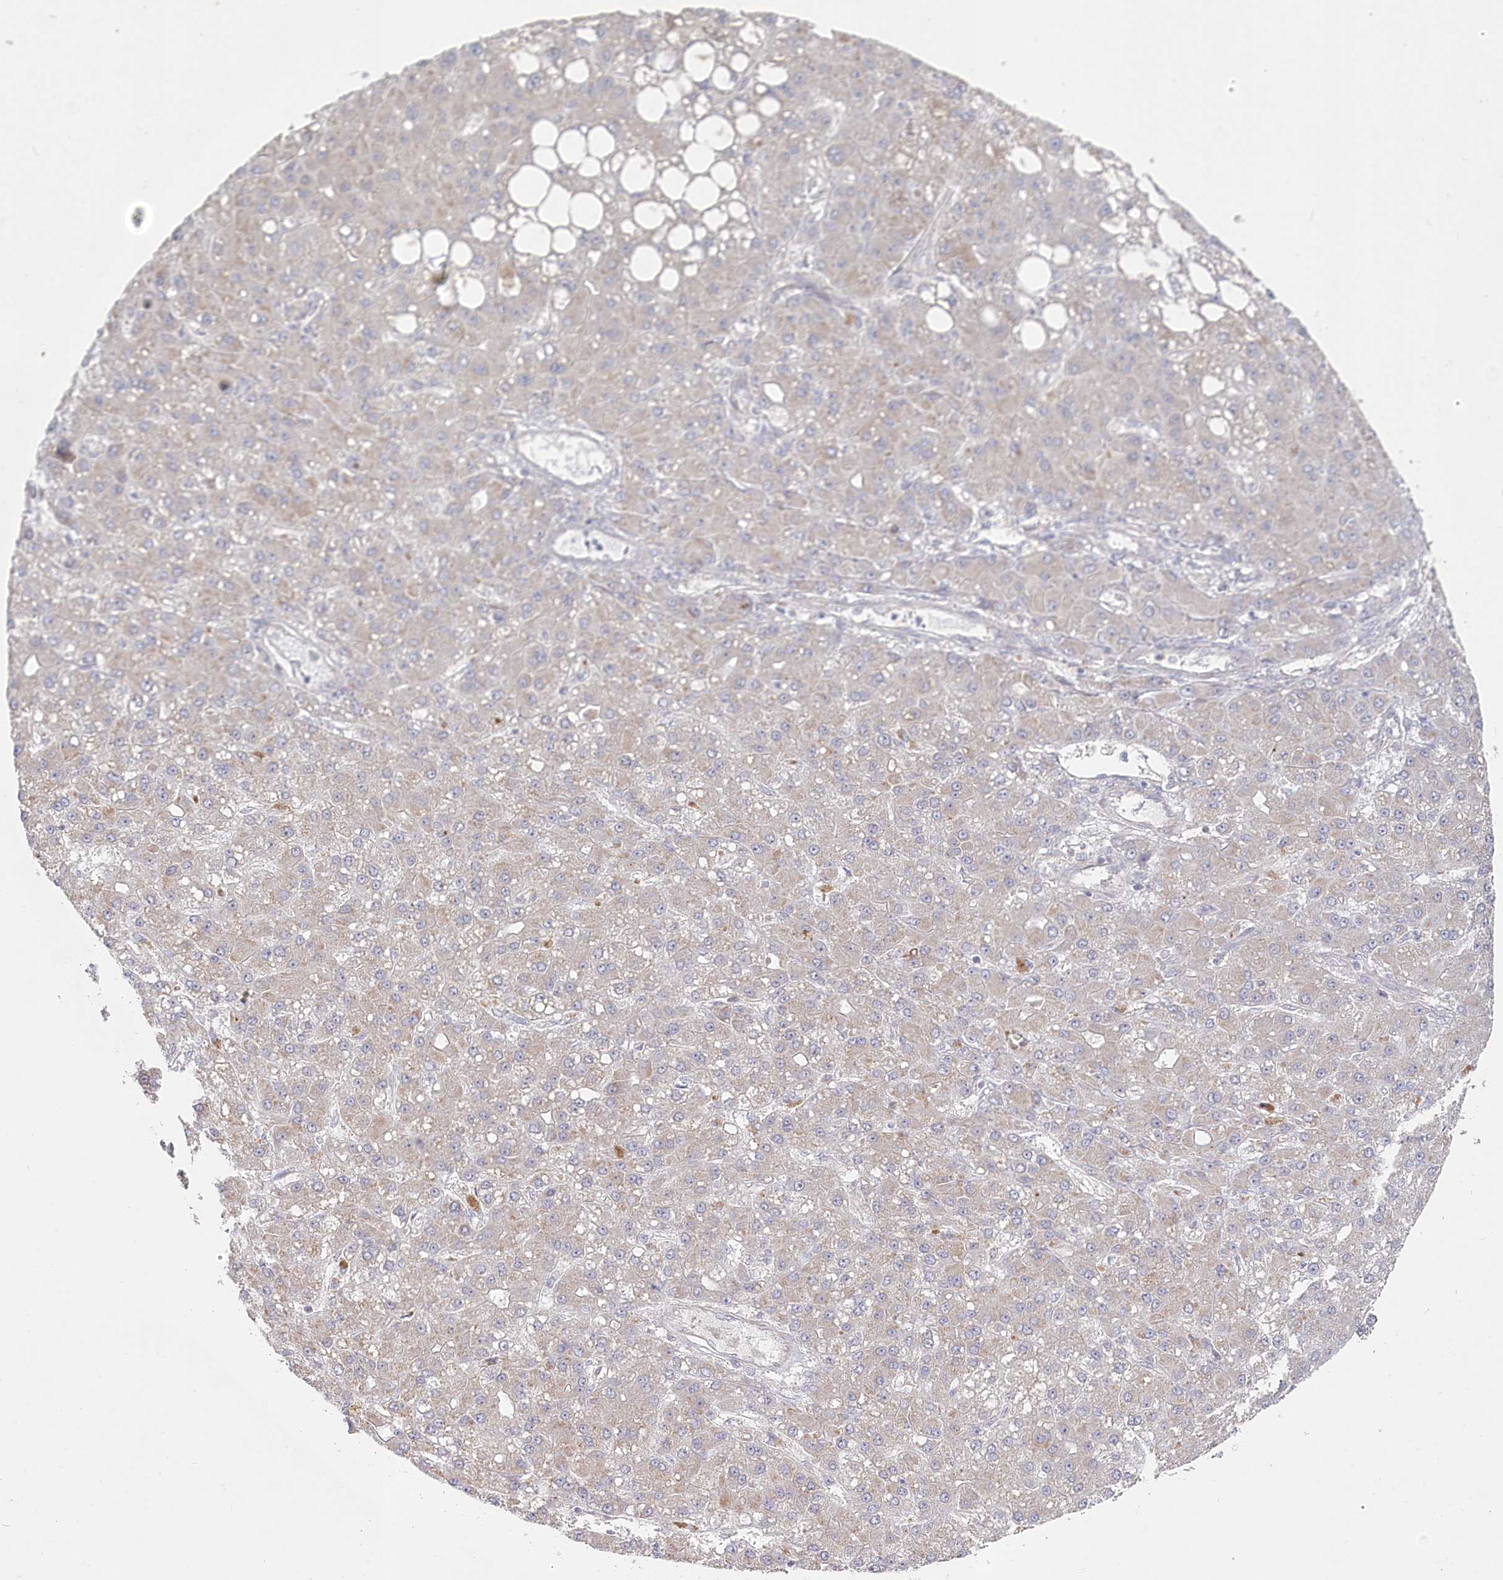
{"staining": {"intensity": "weak", "quantity": "<25%", "location": "cytoplasmic/membranous"}, "tissue": "liver cancer", "cell_type": "Tumor cells", "image_type": "cancer", "snomed": [{"axis": "morphology", "description": "Carcinoma, Hepatocellular, NOS"}, {"axis": "topography", "description": "Liver"}], "caption": "Immunohistochemical staining of human hepatocellular carcinoma (liver) reveals no significant positivity in tumor cells. Brightfield microscopy of immunohistochemistry (IHC) stained with DAB (3,3'-diaminobenzidine) (brown) and hematoxylin (blue), captured at high magnification.", "gene": "AAMDC", "patient": {"sex": "male", "age": 67}}